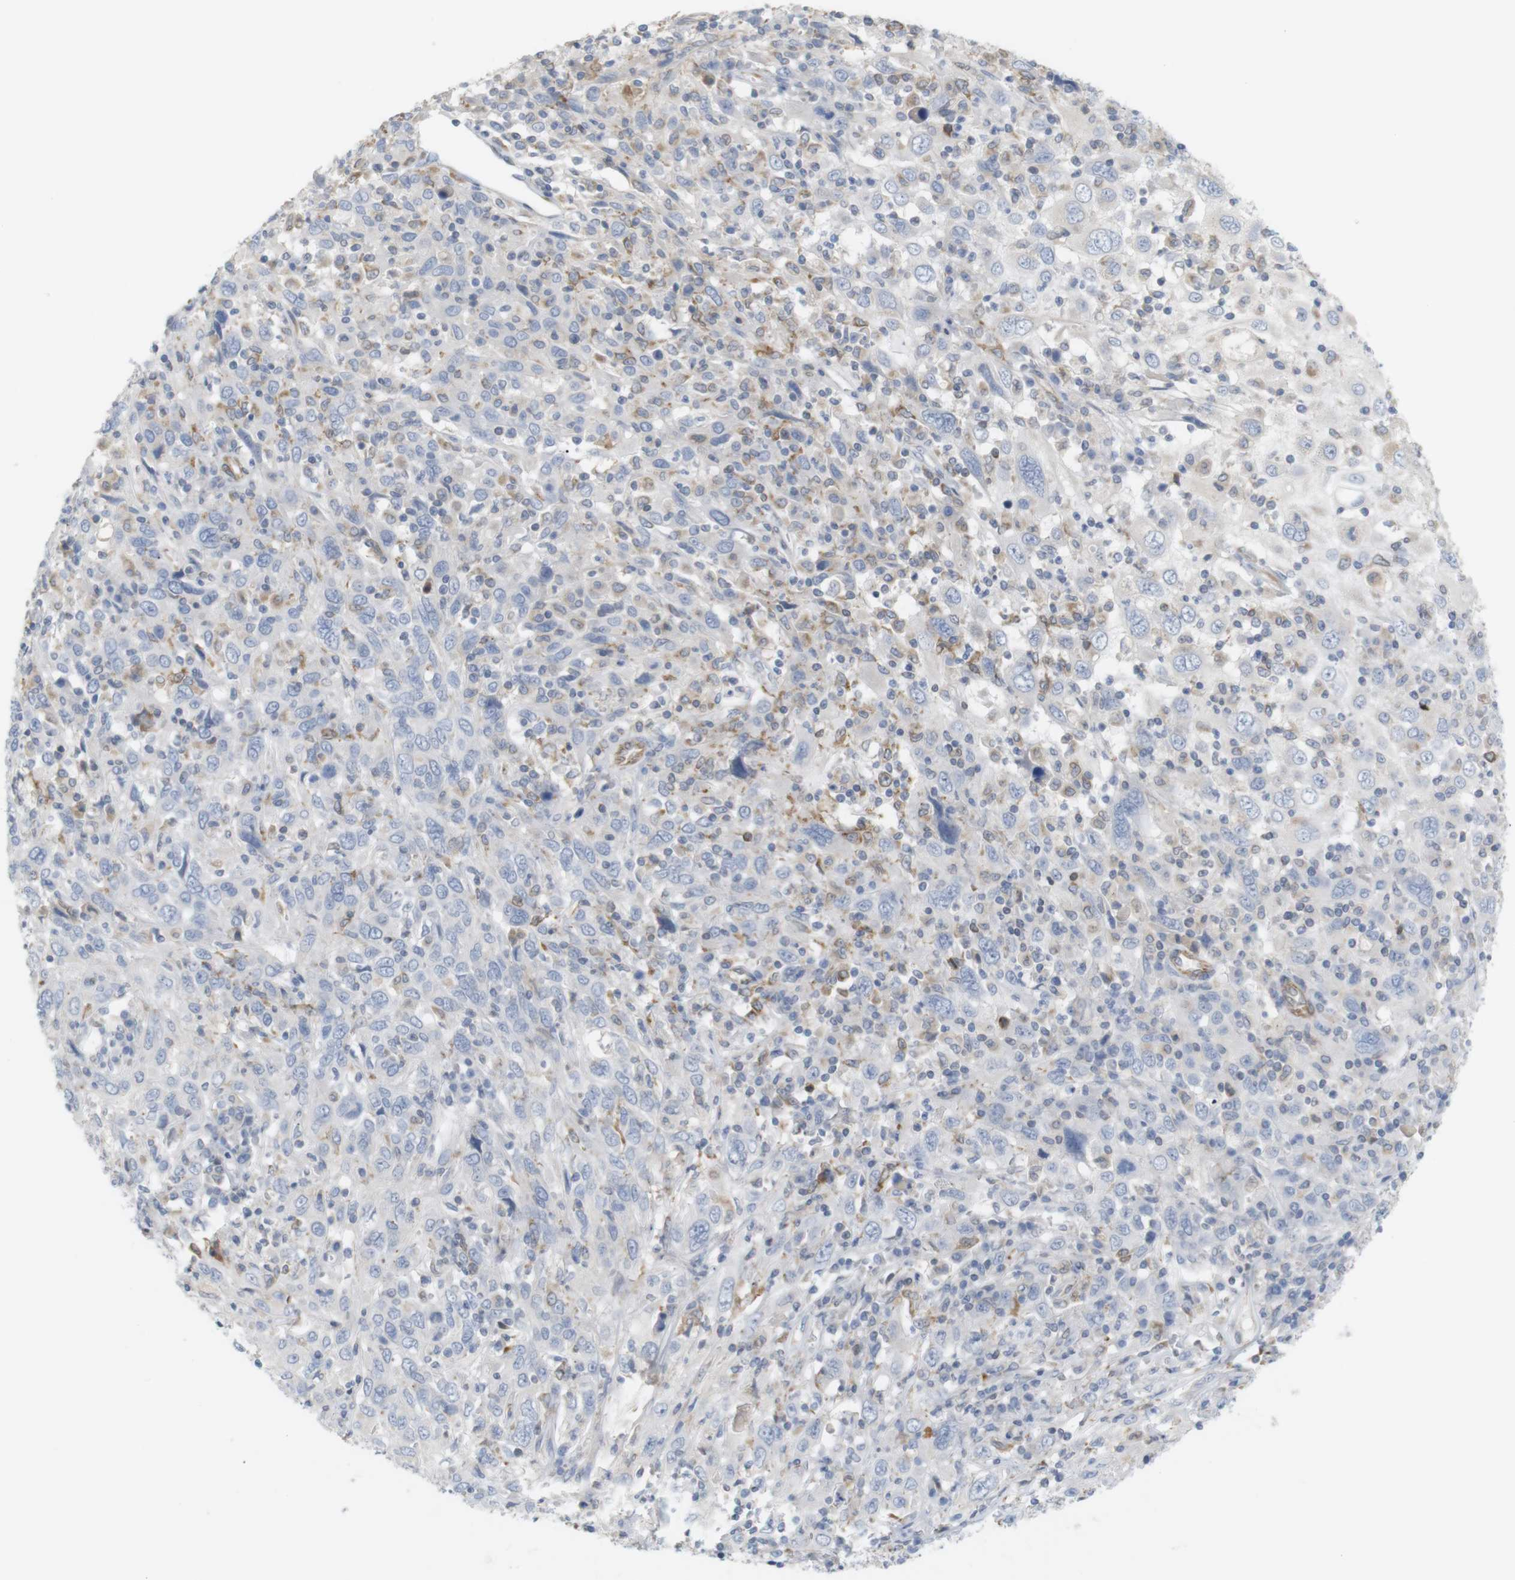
{"staining": {"intensity": "negative", "quantity": "none", "location": "none"}, "tissue": "cervical cancer", "cell_type": "Tumor cells", "image_type": "cancer", "snomed": [{"axis": "morphology", "description": "Squamous cell carcinoma, NOS"}, {"axis": "topography", "description": "Cervix"}], "caption": "Immunohistochemical staining of human squamous cell carcinoma (cervical) reveals no significant expression in tumor cells.", "gene": "ITPR1", "patient": {"sex": "female", "age": 46}}